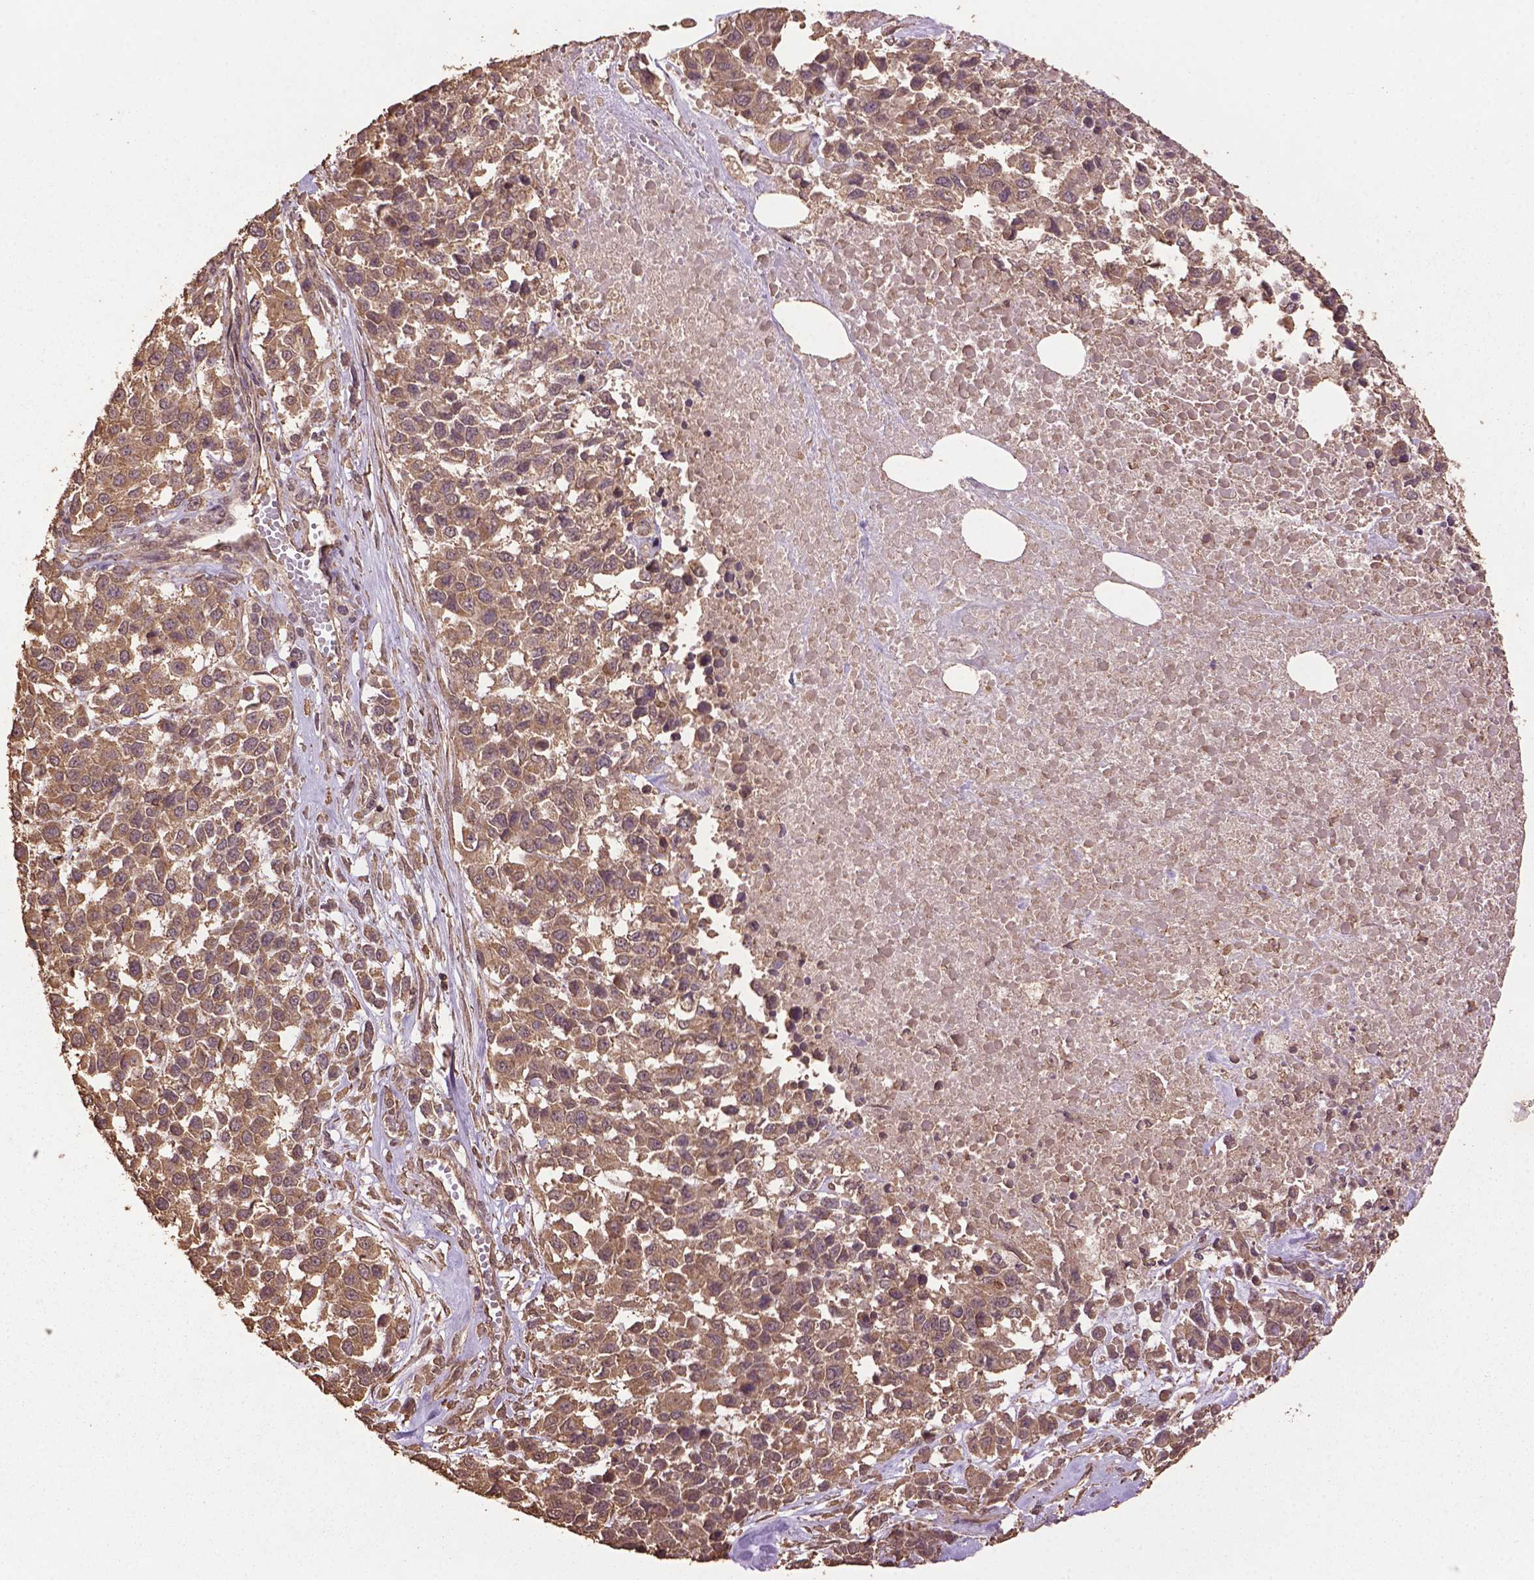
{"staining": {"intensity": "weak", "quantity": ">75%", "location": "cytoplasmic/membranous"}, "tissue": "melanoma", "cell_type": "Tumor cells", "image_type": "cancer", "snomed": [{"axis": "morphology", "description": "Malignant melanoma, Metastatic site"}, {"axis": "topography", "description": "Skin"}], "caption": "A micrograph of melanoma stained for a protein demonstrates weak cytoplasmic/membranous brown staining in tumor cells.", "gene": "BABAM1", "patient": {"sex": "male", "age": 84}}